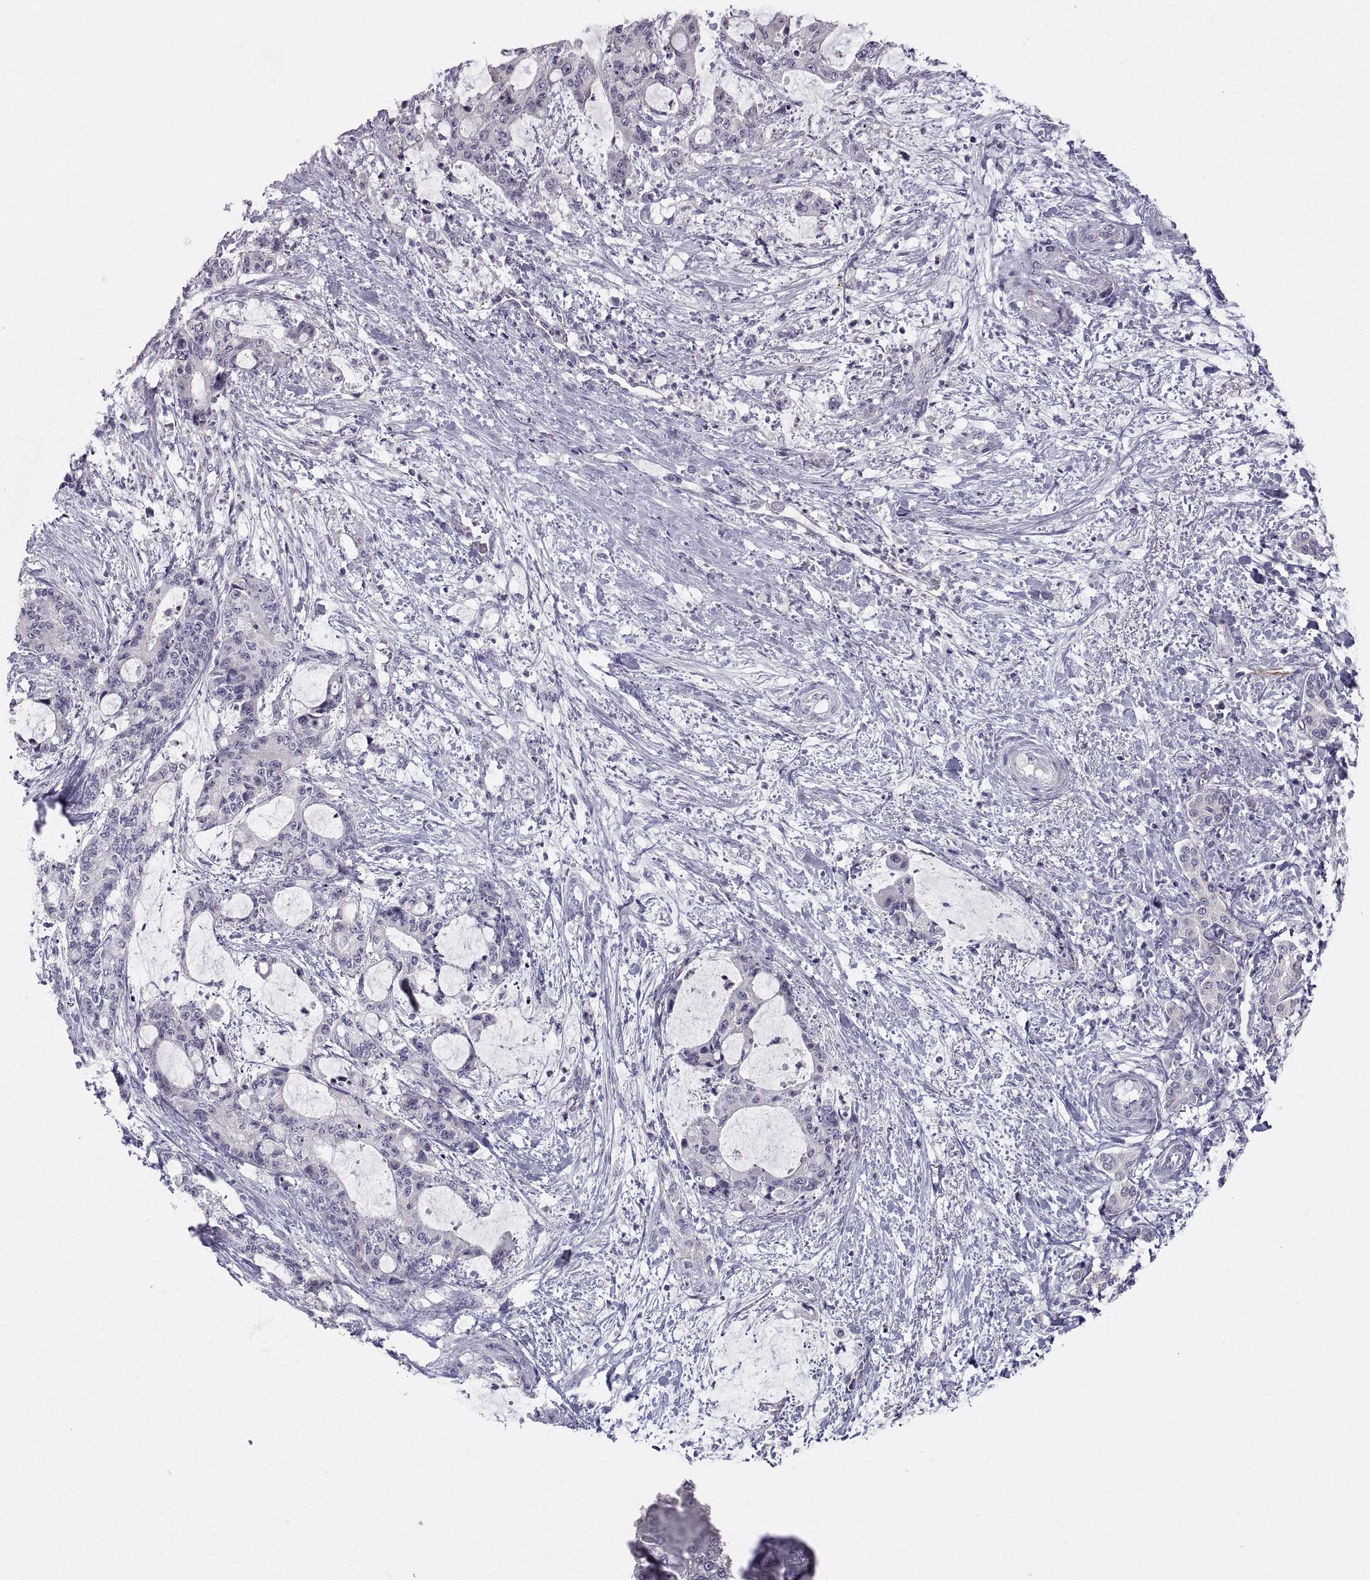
{"staining": {"intensity": "negative", "quantity": "none", "location": "none"}, "tissue": "liver cancer", "cell_type": "Tumor cells", "image_type": "cancer", "snomed": [{"axis": "morphology", "description": "Normal tissue, NOS"}, {"axis": "morphology", "description": "Cholangiocarcinoma"}, {"axis": "topography", "description": "Liver"}, {"axis": "topography", "description": "Peripheral nerve tissue"}], "caption": "Immunohistochemical staining of liver cholangiocarcinoma demonstrates no significant expression in tumor cells.", "gene": "ZNF185", "patient": {"sex": "female", "age": 73}}